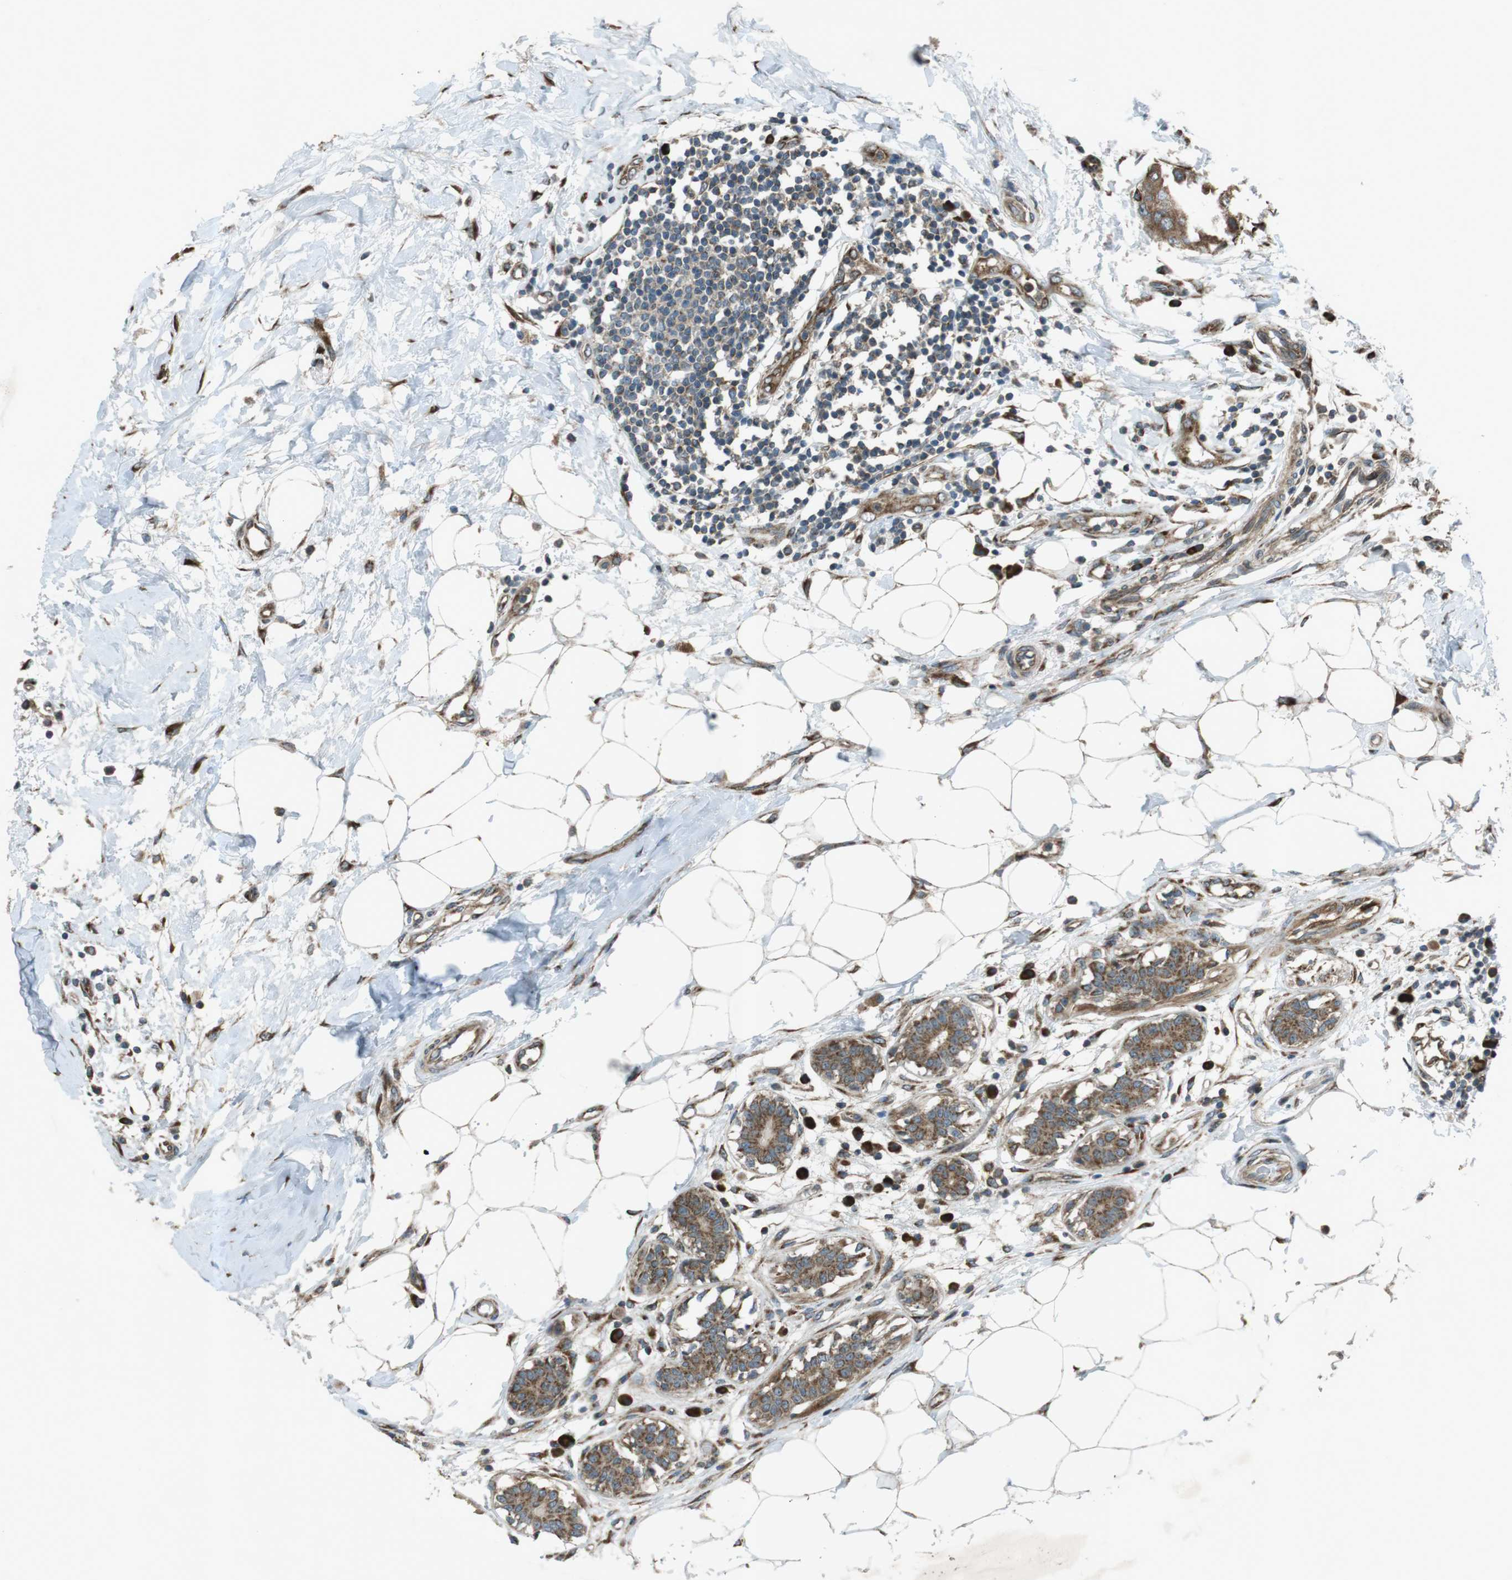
{"staining": {"intensity": "weak", "quantity": ">75%", "location": "cytoplasmic/membranous"}, "tissue": "breast cancer", "cell_type": "Tumor cells", "image_type": "cancer", "snomed": [{"axis": "morphology", "description": "Duct carcinoma"}, {"axis": "topography", "description": "Breast"}], "caption": "A brown stain labels weak cytoplasmic/membranous staining of a protein in human breast intraductal carcinoma tumor cells.", "gene": "SLC41A1", "patient": {"sex": "female", "age": 40}}